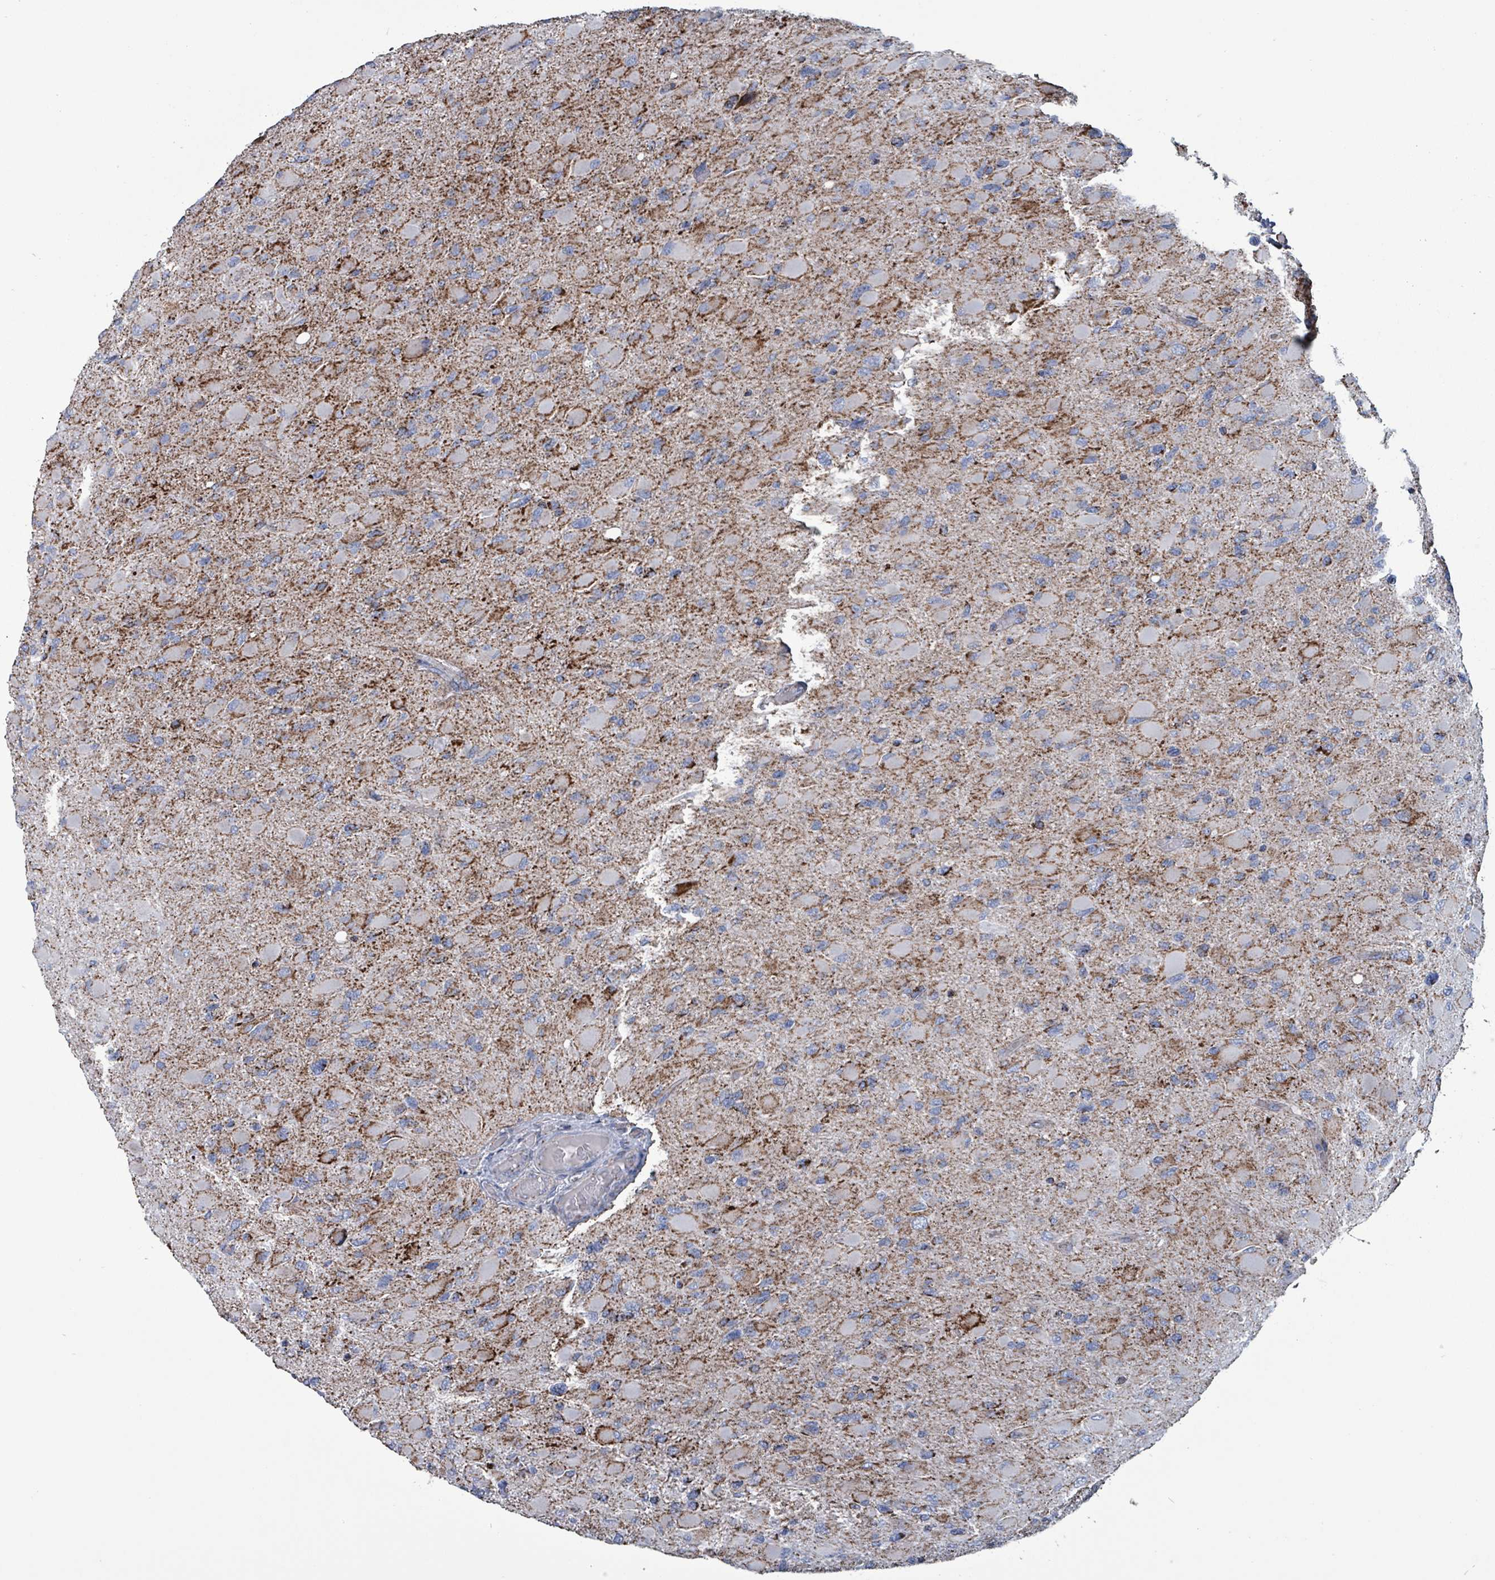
{"staining": {"intensity": "moderate", "quantity": "<25%", "location": "cytoplasmic/membranous"}, "tissue": "glioma", "cell_type": "Tumor cells", "image_type": "cancer", "snomed": [{"axis": "morphology", "description": "Glioma, malignant, High grade"}, {"axis": "topography", "description": "Cerebral cortex"}], "caption": "Immunohistochemistry (IHC) of human glioma demonstrates low levels of moderate cytoplasmic/membranous expression in about <25% of tumor cells. (brown staining indicates protein expression, while blue staining denotes nuclei).", "gene": "IDH3B", "patient": {"sex": "female", "age": 36}}